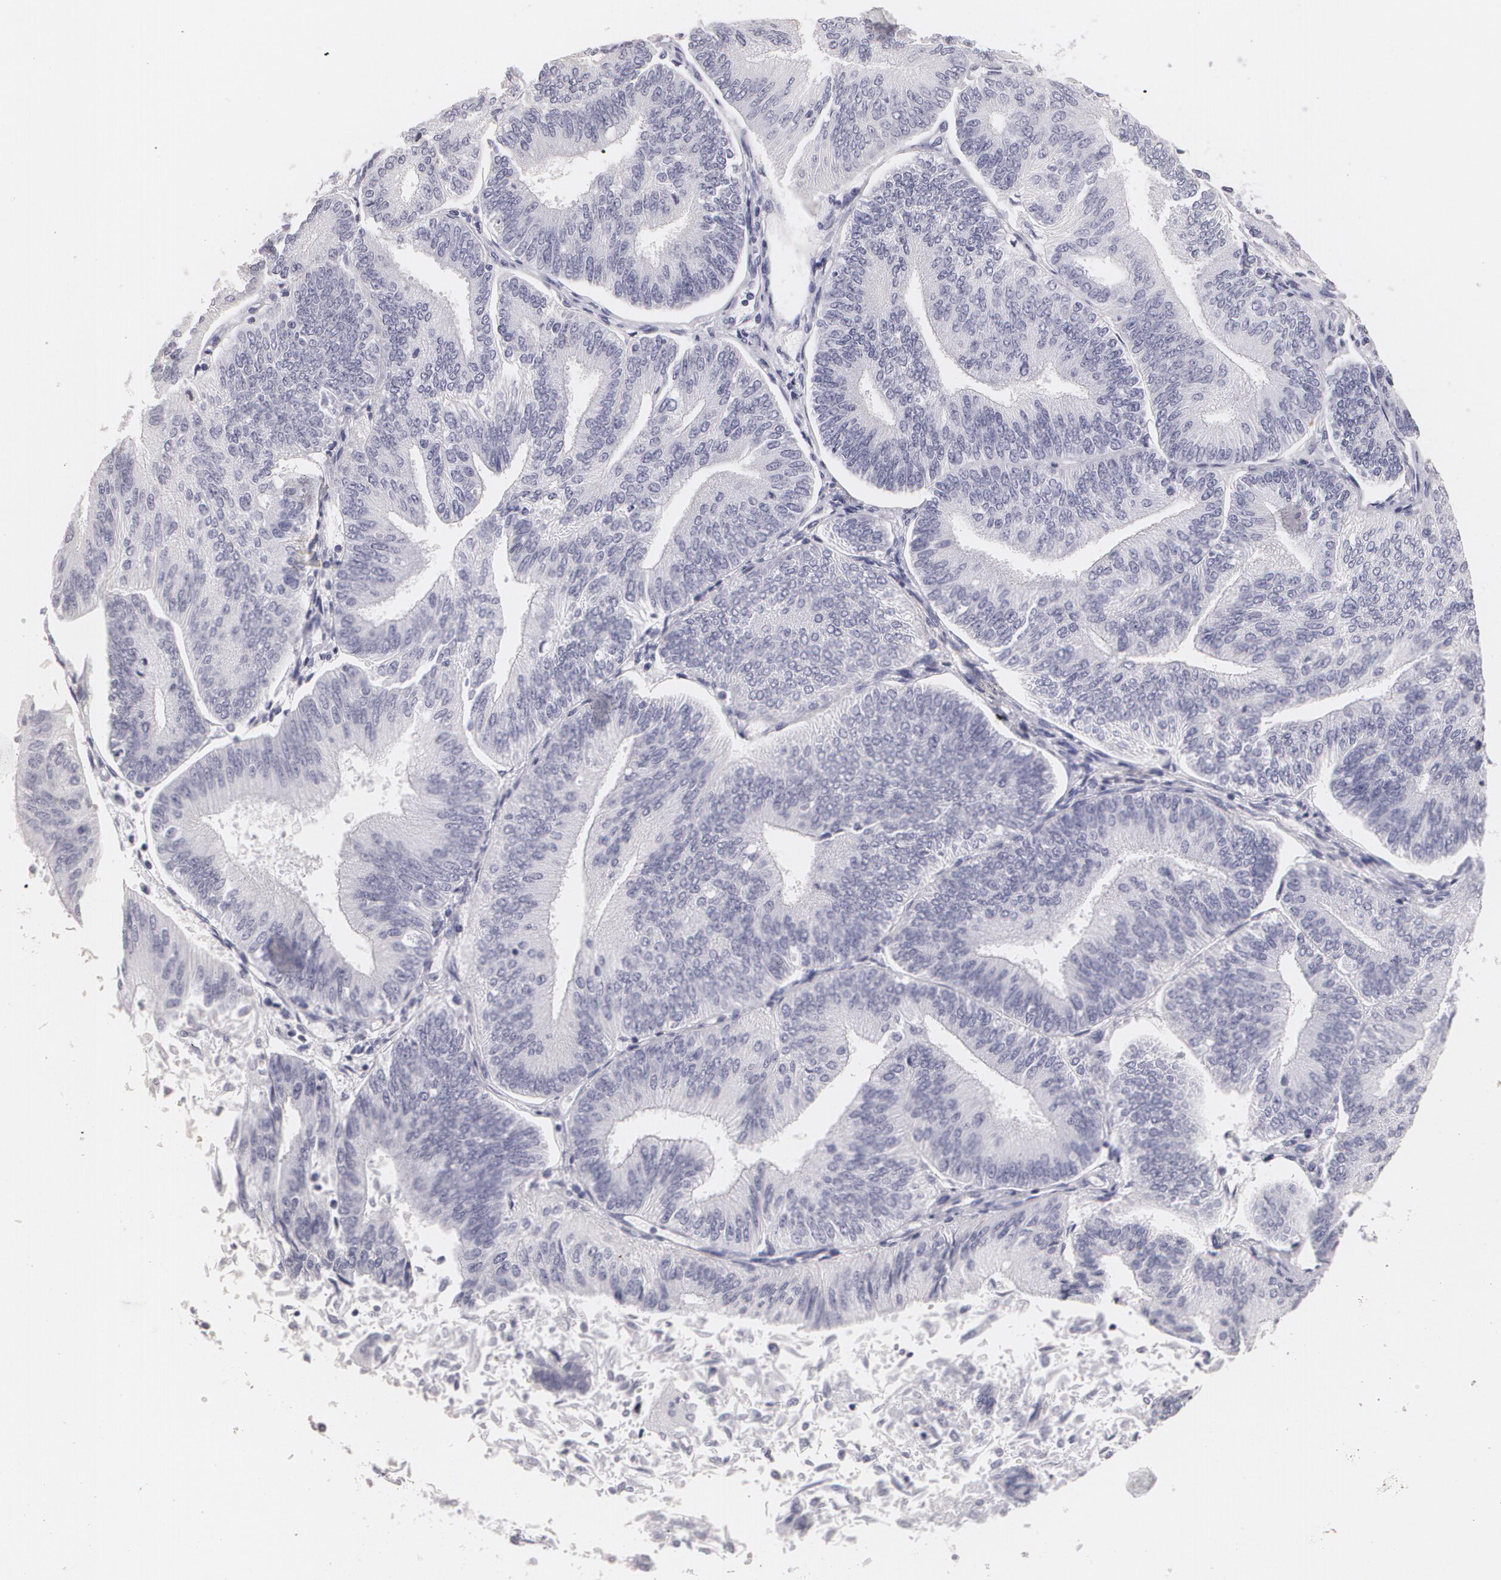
{"staining": {"intensity": "negative", "quantity": "none", "location": "none"}, "tissue": "endometrial cancer", "cell_type": "Tumor cells", "image_type": "cancer", "snomed": [{"axis": "morphology", "description": "Adenocarcinoma, NOS"}, {"axis": "topography", "description": "Endometrium"}], "caption": "The immunohistochemistry photomicrograph has no significant positivity in tumor cells of endometrial adenocarcinoma tissue.", "gene": "NGFR", "patient": {"sex": "female", "age": 55}}